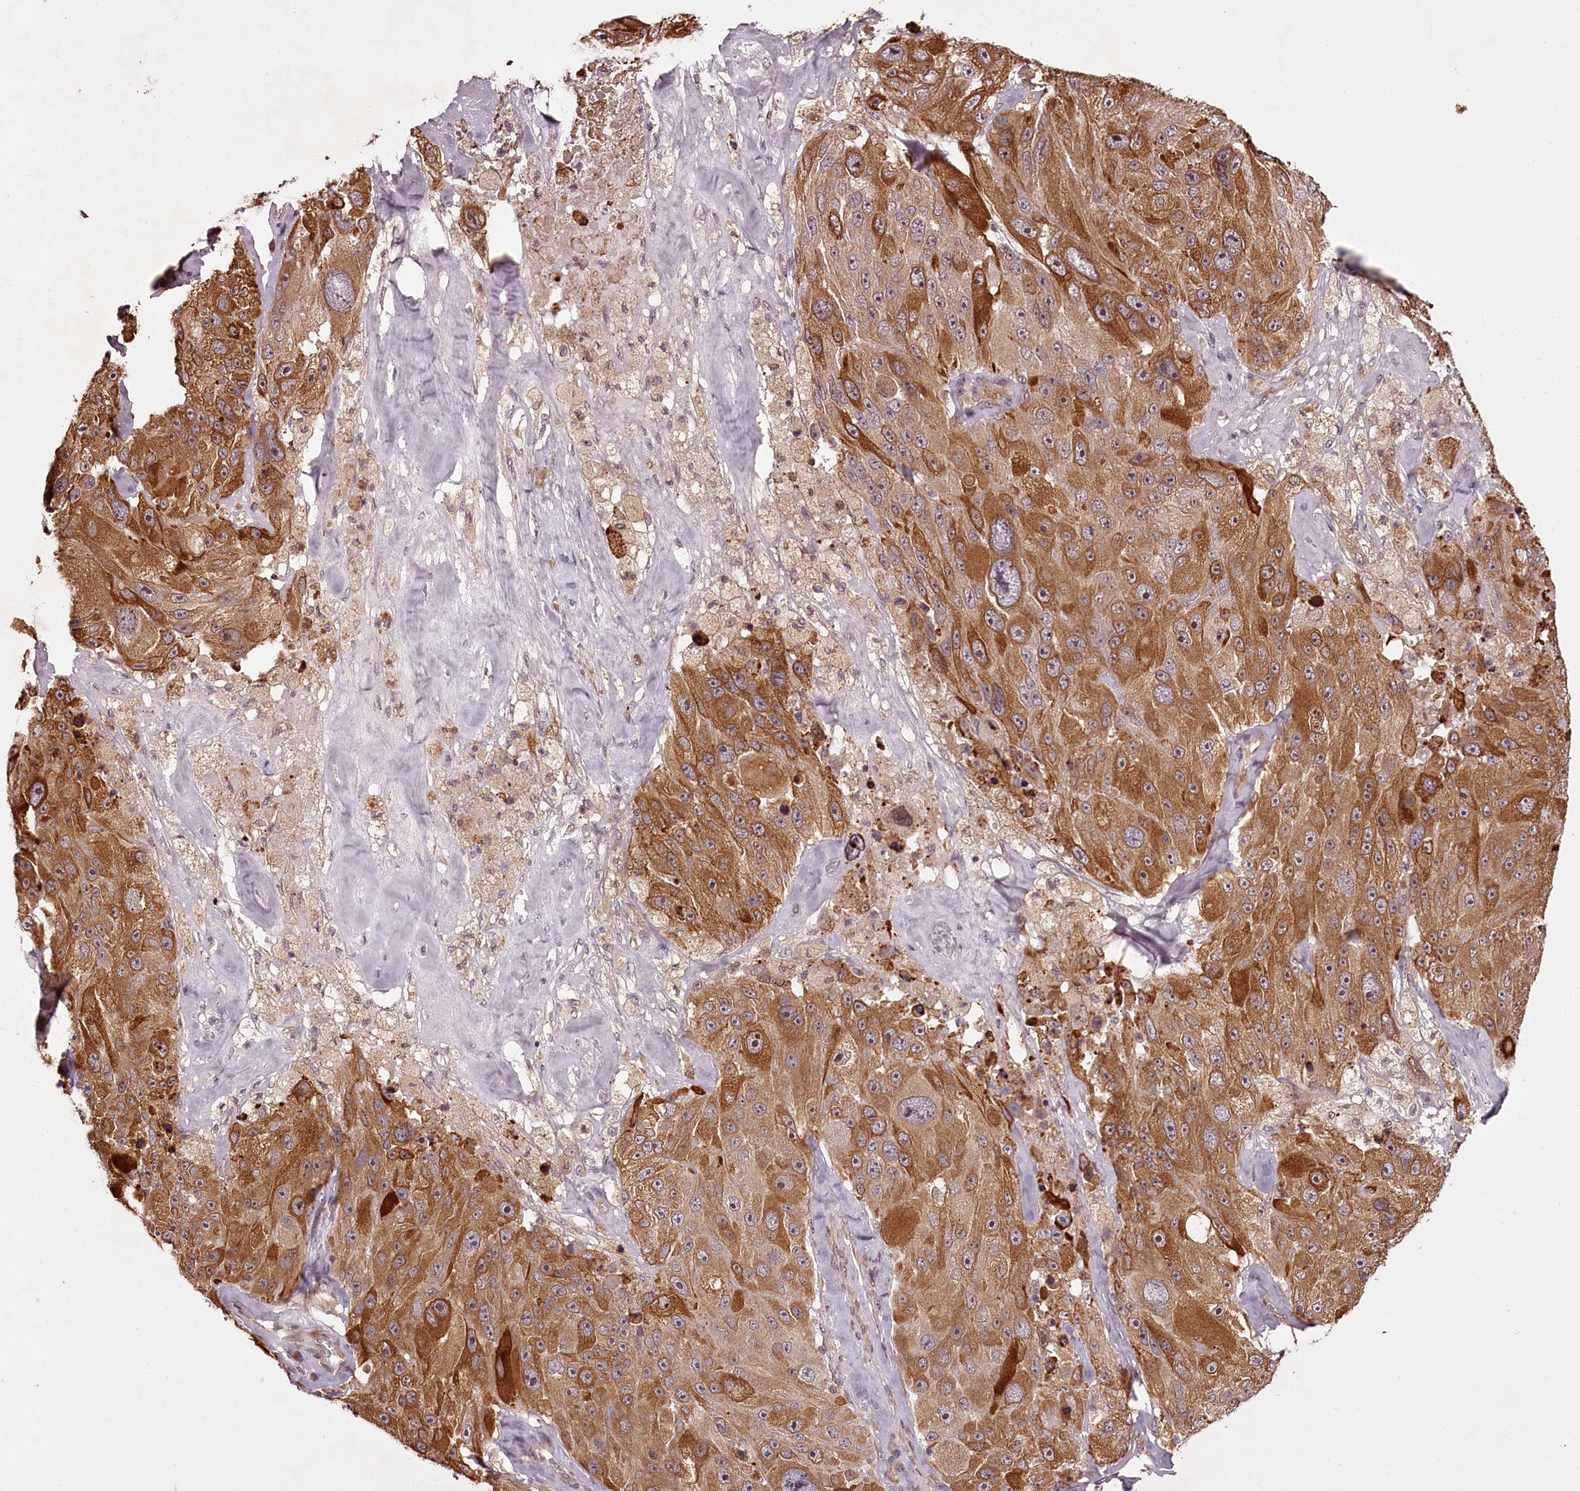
{"staining": {"intensity": "strong", "quantity": ">75%", "location": "cytoplasmic/membranous"}, "tissue": "melanoma", "cell_type": "Tumor cells", "image_type": "cancer", "snomed": [{"axis": "morphology", "description": "Malignant melanoma, Metastatic site"}, {"axis": "topography", "description": "Lymph node"}], "caption": "DAB (3,3'-diaminobenzidine) immunohistochemical staining of human melanoma reveals strong cytoplasmic/membranous protein positivity in approximately >75% of tumor cells.", "gene": "CCDC92", "patient": {"sex": "male", "age": 62}}